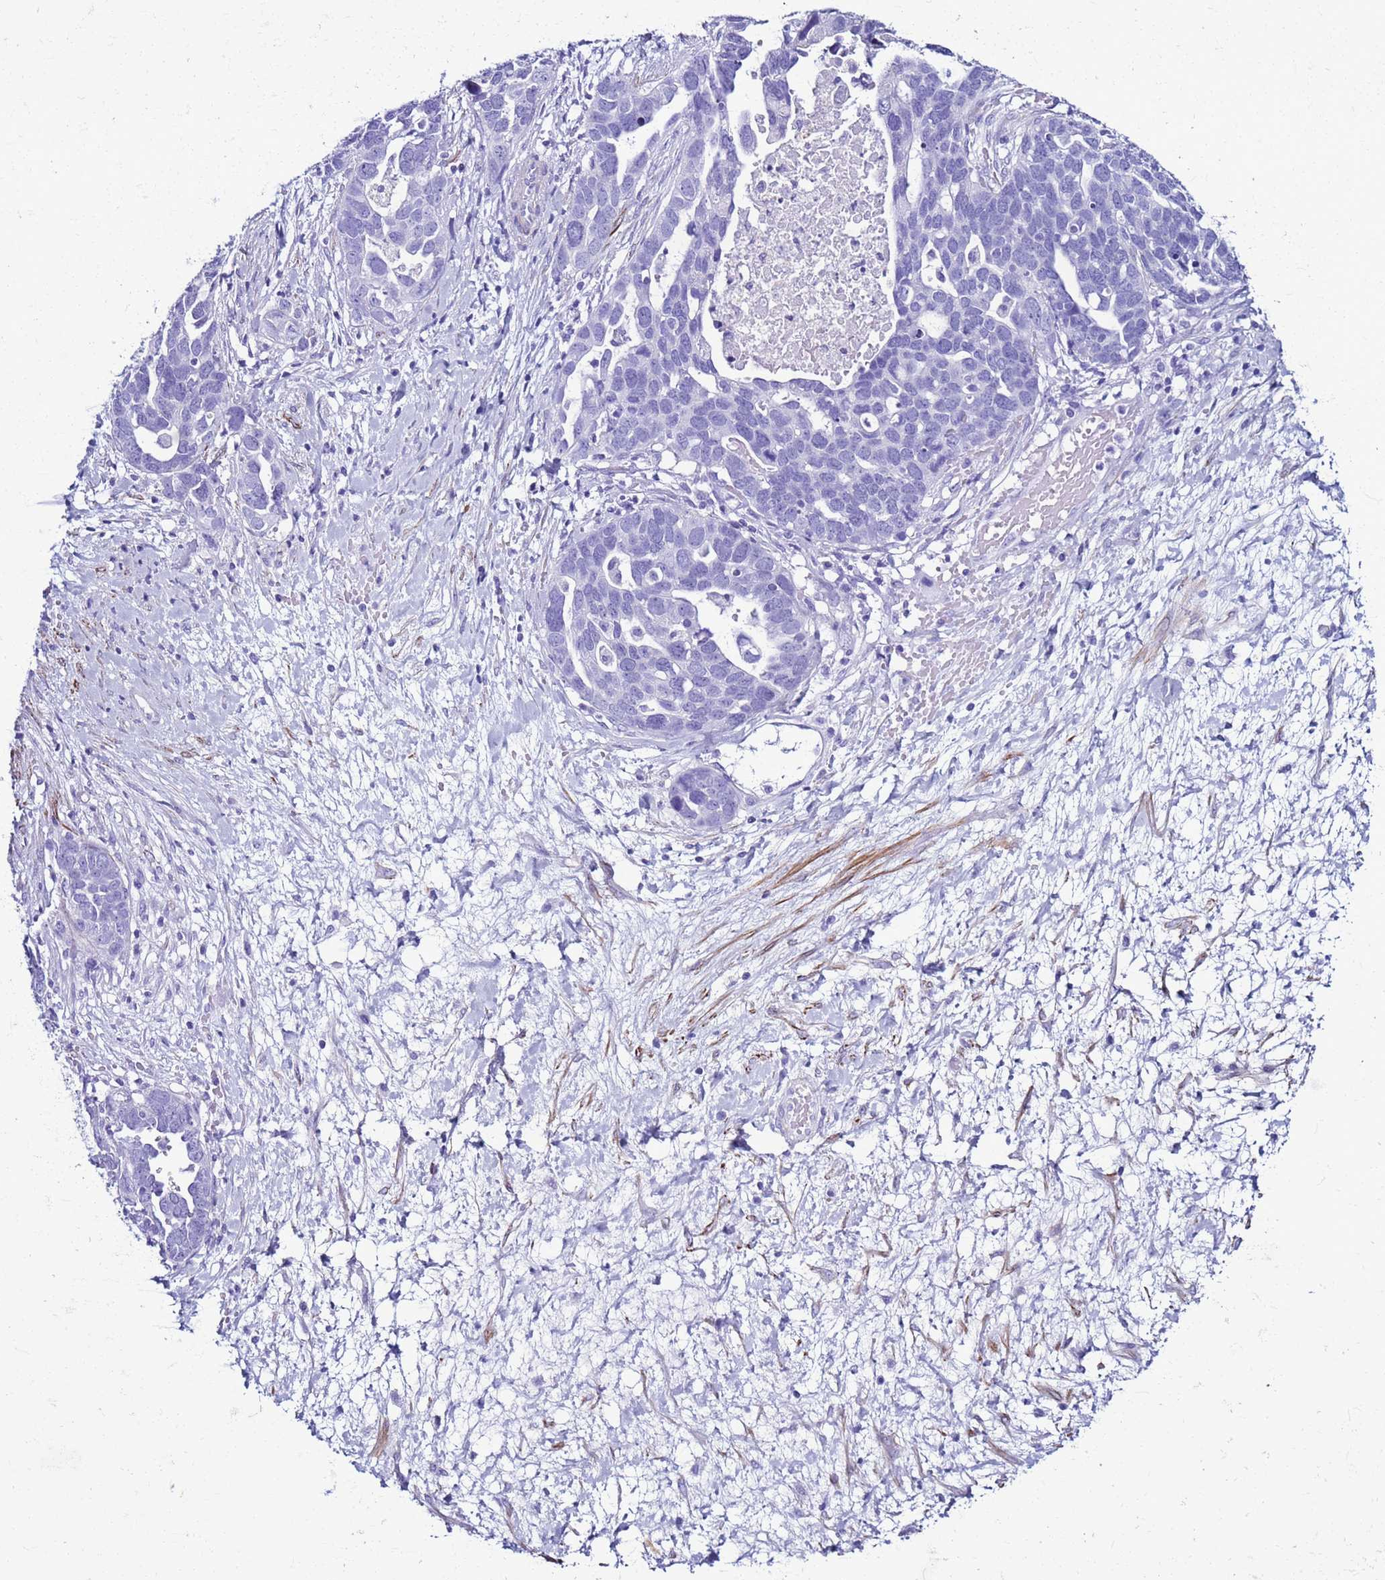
{"staining": {"intensity": "negative", "quantity": "none", "location": "none"}, "tissue": "ovarian cancer", "cell_type": "Tumor cells", "image_type": "cancer", "snomed": [{"axis": "morphology", "description": "Cystadenocarcinoma, serous, NOS"}, {"axis": "topography", "description": "Ovary"}], "caption": "An immunohistochemistry image of ovarian serous cystadenocarcinoma is shown. There is no staining in tumor cells of ovarian serous cystadenocarcinoma. (Immunohistochemistry (ihc), brightfield microscopy, high magnification).", "gene": "LCMT1", "patient": {"sex": "female", "age": 54}}